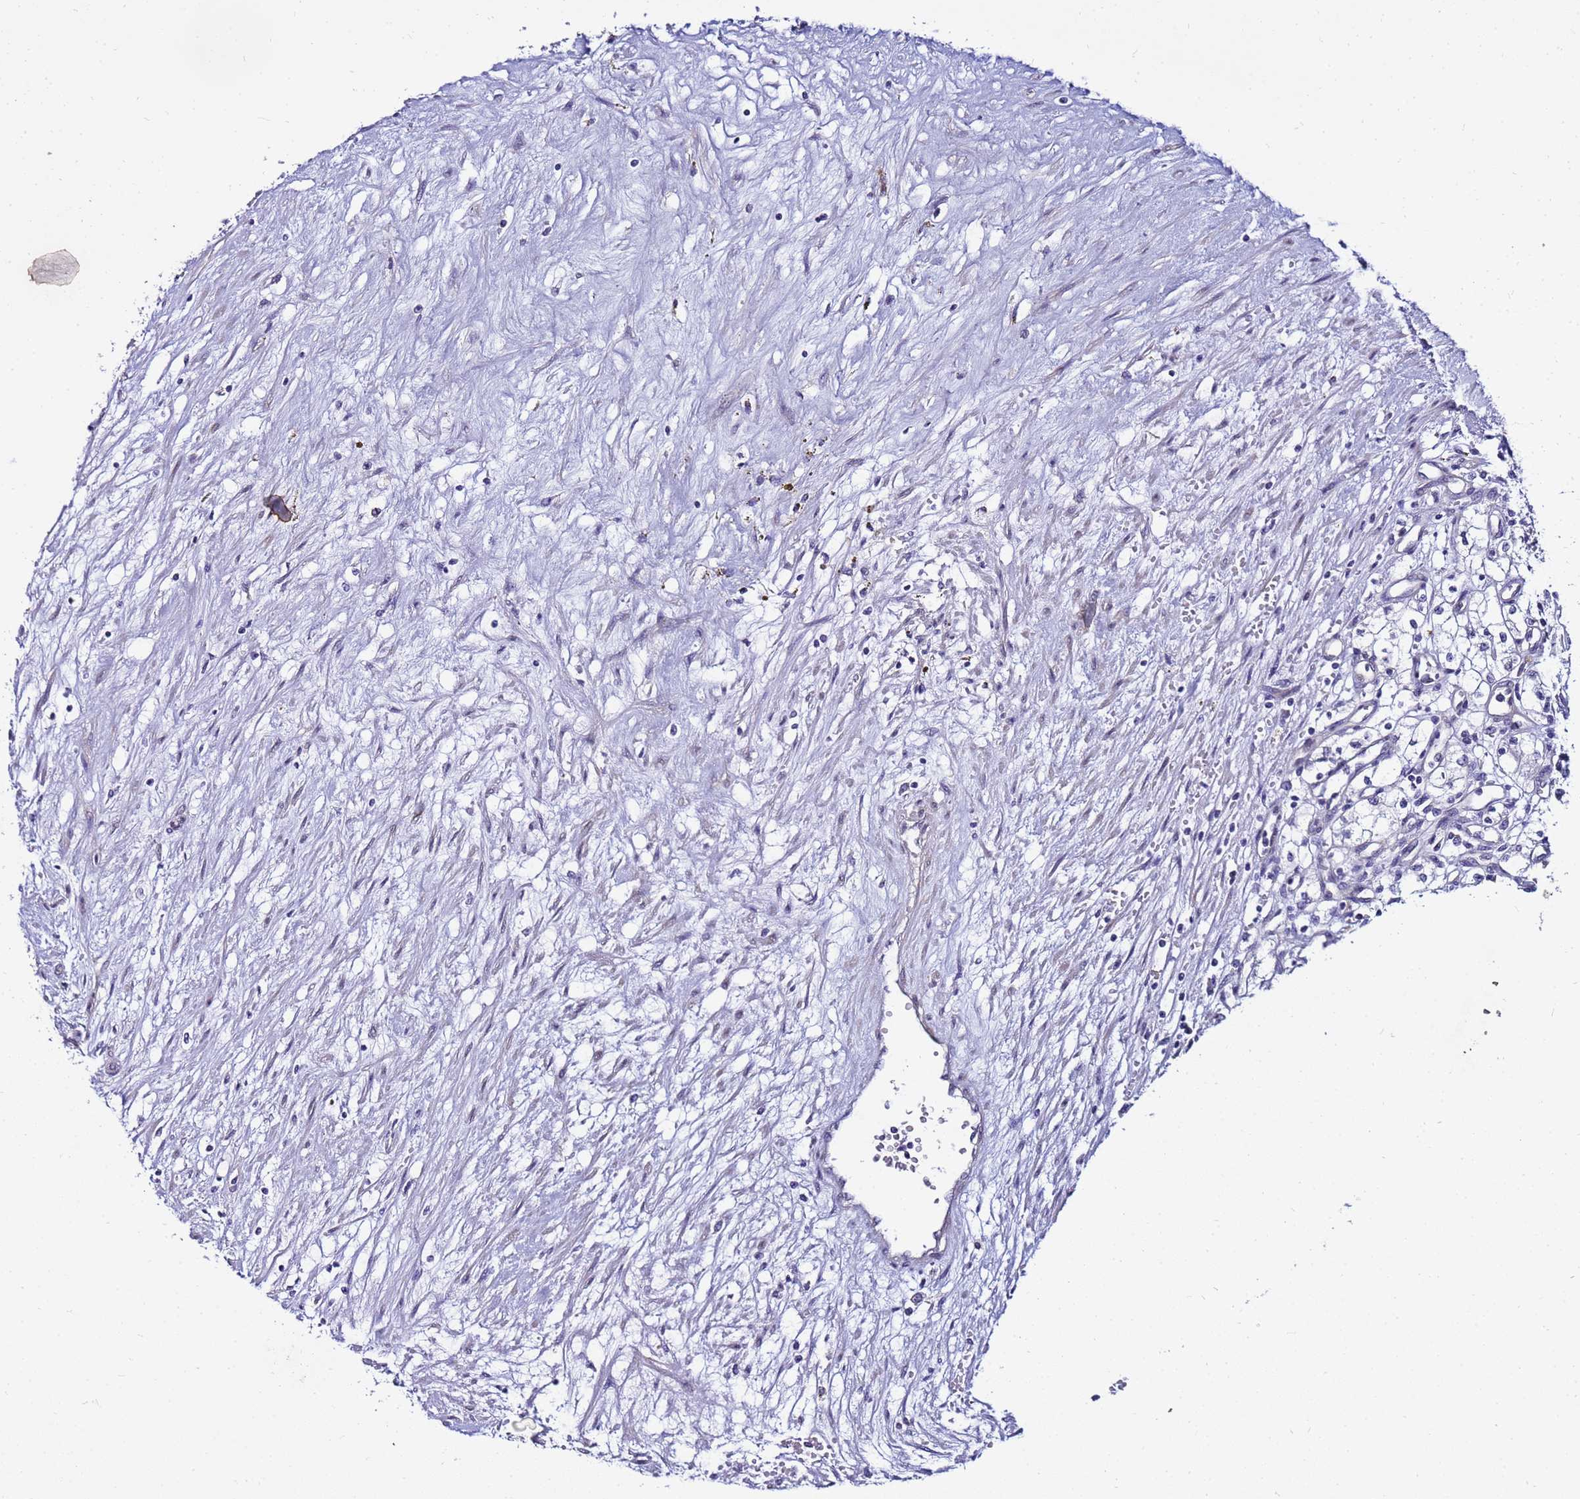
{"staining": {"intensity": "negative", "quantity": "none", "location": "none"}, "tissue": "renal cancer", "cell_type": "Tumor cells", "image_type": "cancer", "snomed": [{"axis": "morphology", "description": "Adenocarcinoma, NOS"}, {"axis": "topography", "description": "Kidney"}], "caption": "Tumor cells are negative for brown protein staining in renal cancer.", "gene": "FAM166B", "patient": {"sex": "male", "age": 59}}